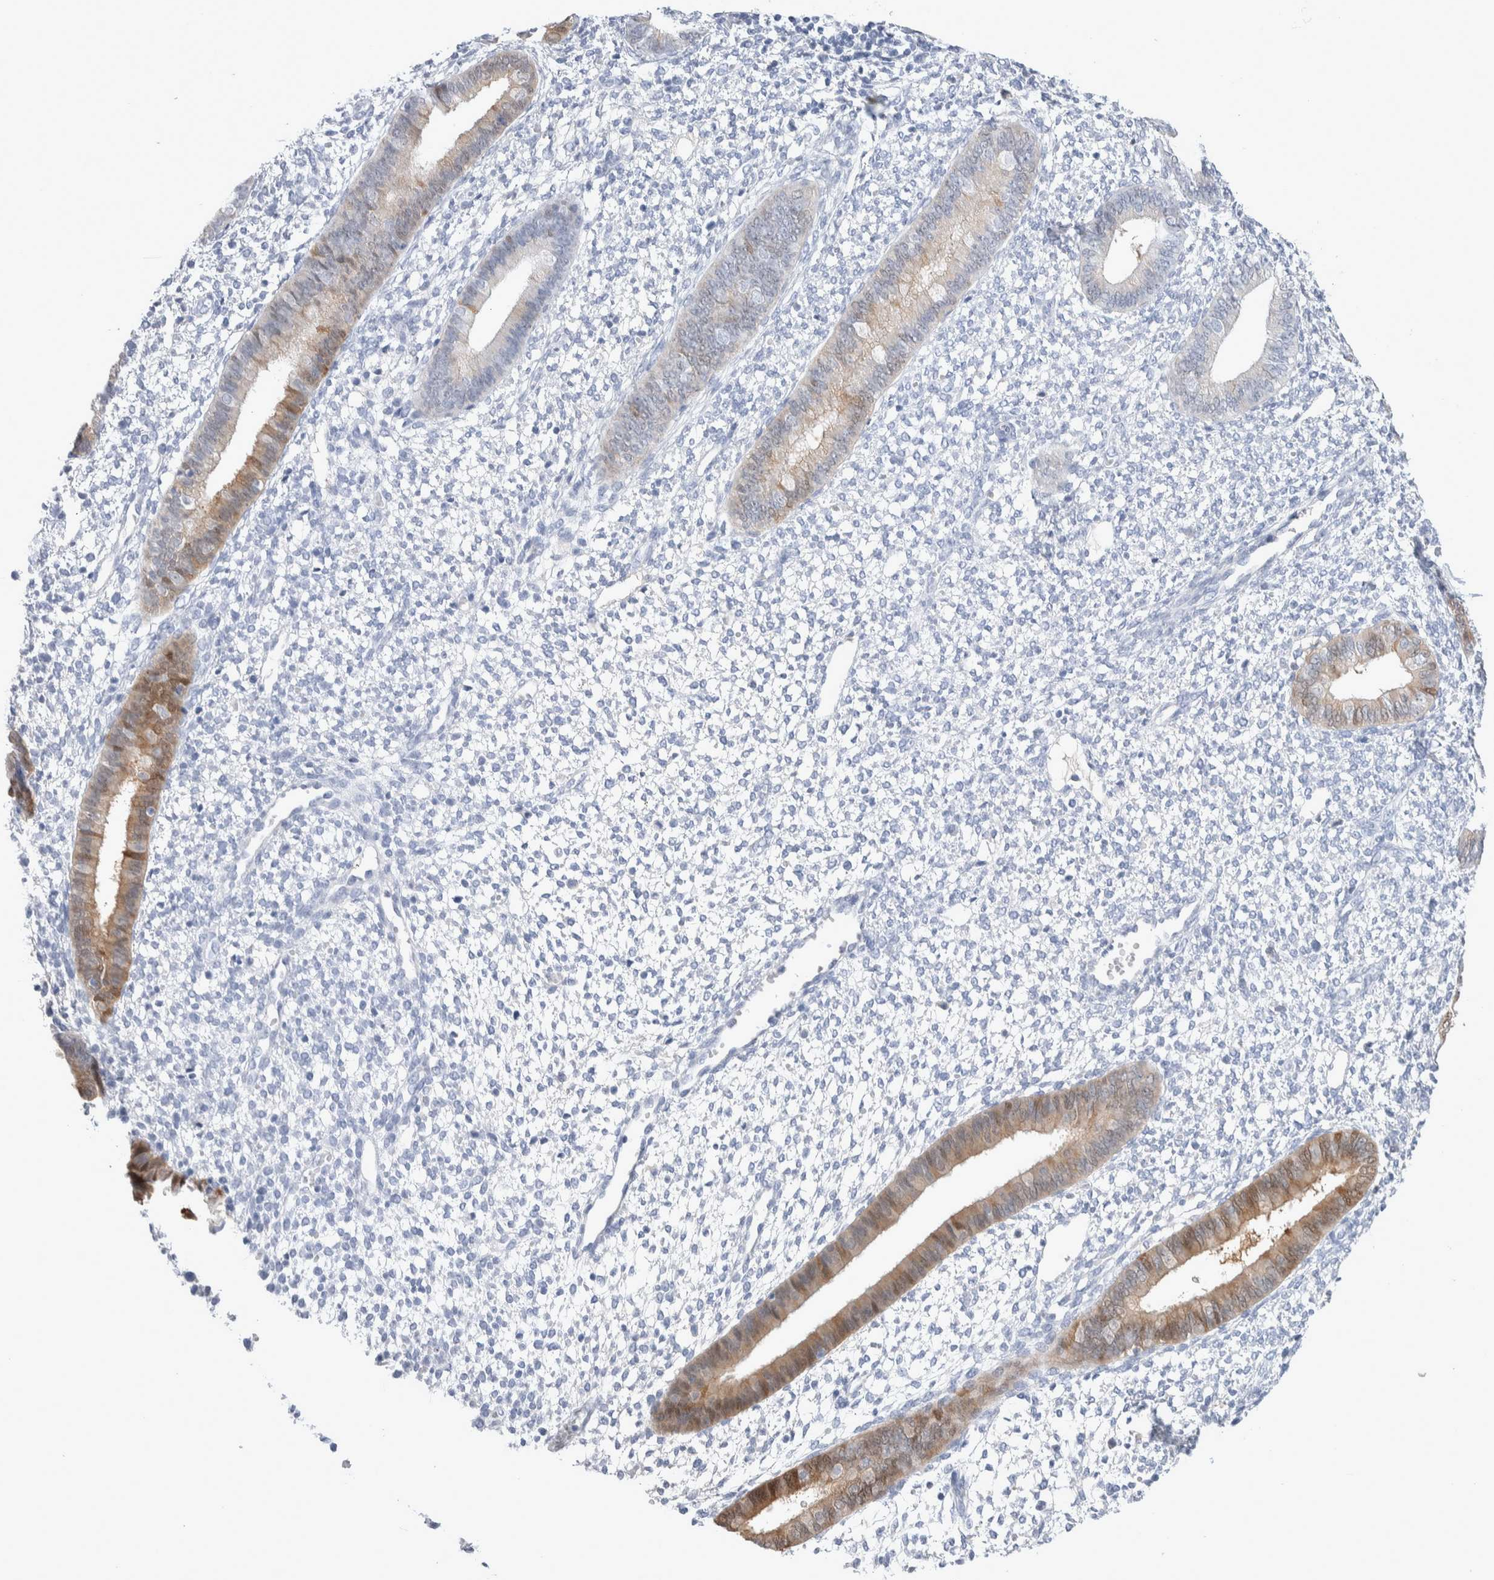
{"staining": {"intensity": "negative", "quantity": "none", "location": "none"}, "tissue": "endometrium", "cell_type": "Cells in endometrial stroma", "image_type": "normal", "snomed": [{"axis": "morphology", "description": "Normal tissue, NOS"}, {"axis": "topography", "description": "Endometrium"}], "caption": "Endometrium stained for a protein using IHC shows no positivity cells in endometrial stroma.", "gene": "GDA", "patient": {"sex": "female", "age": 46}}